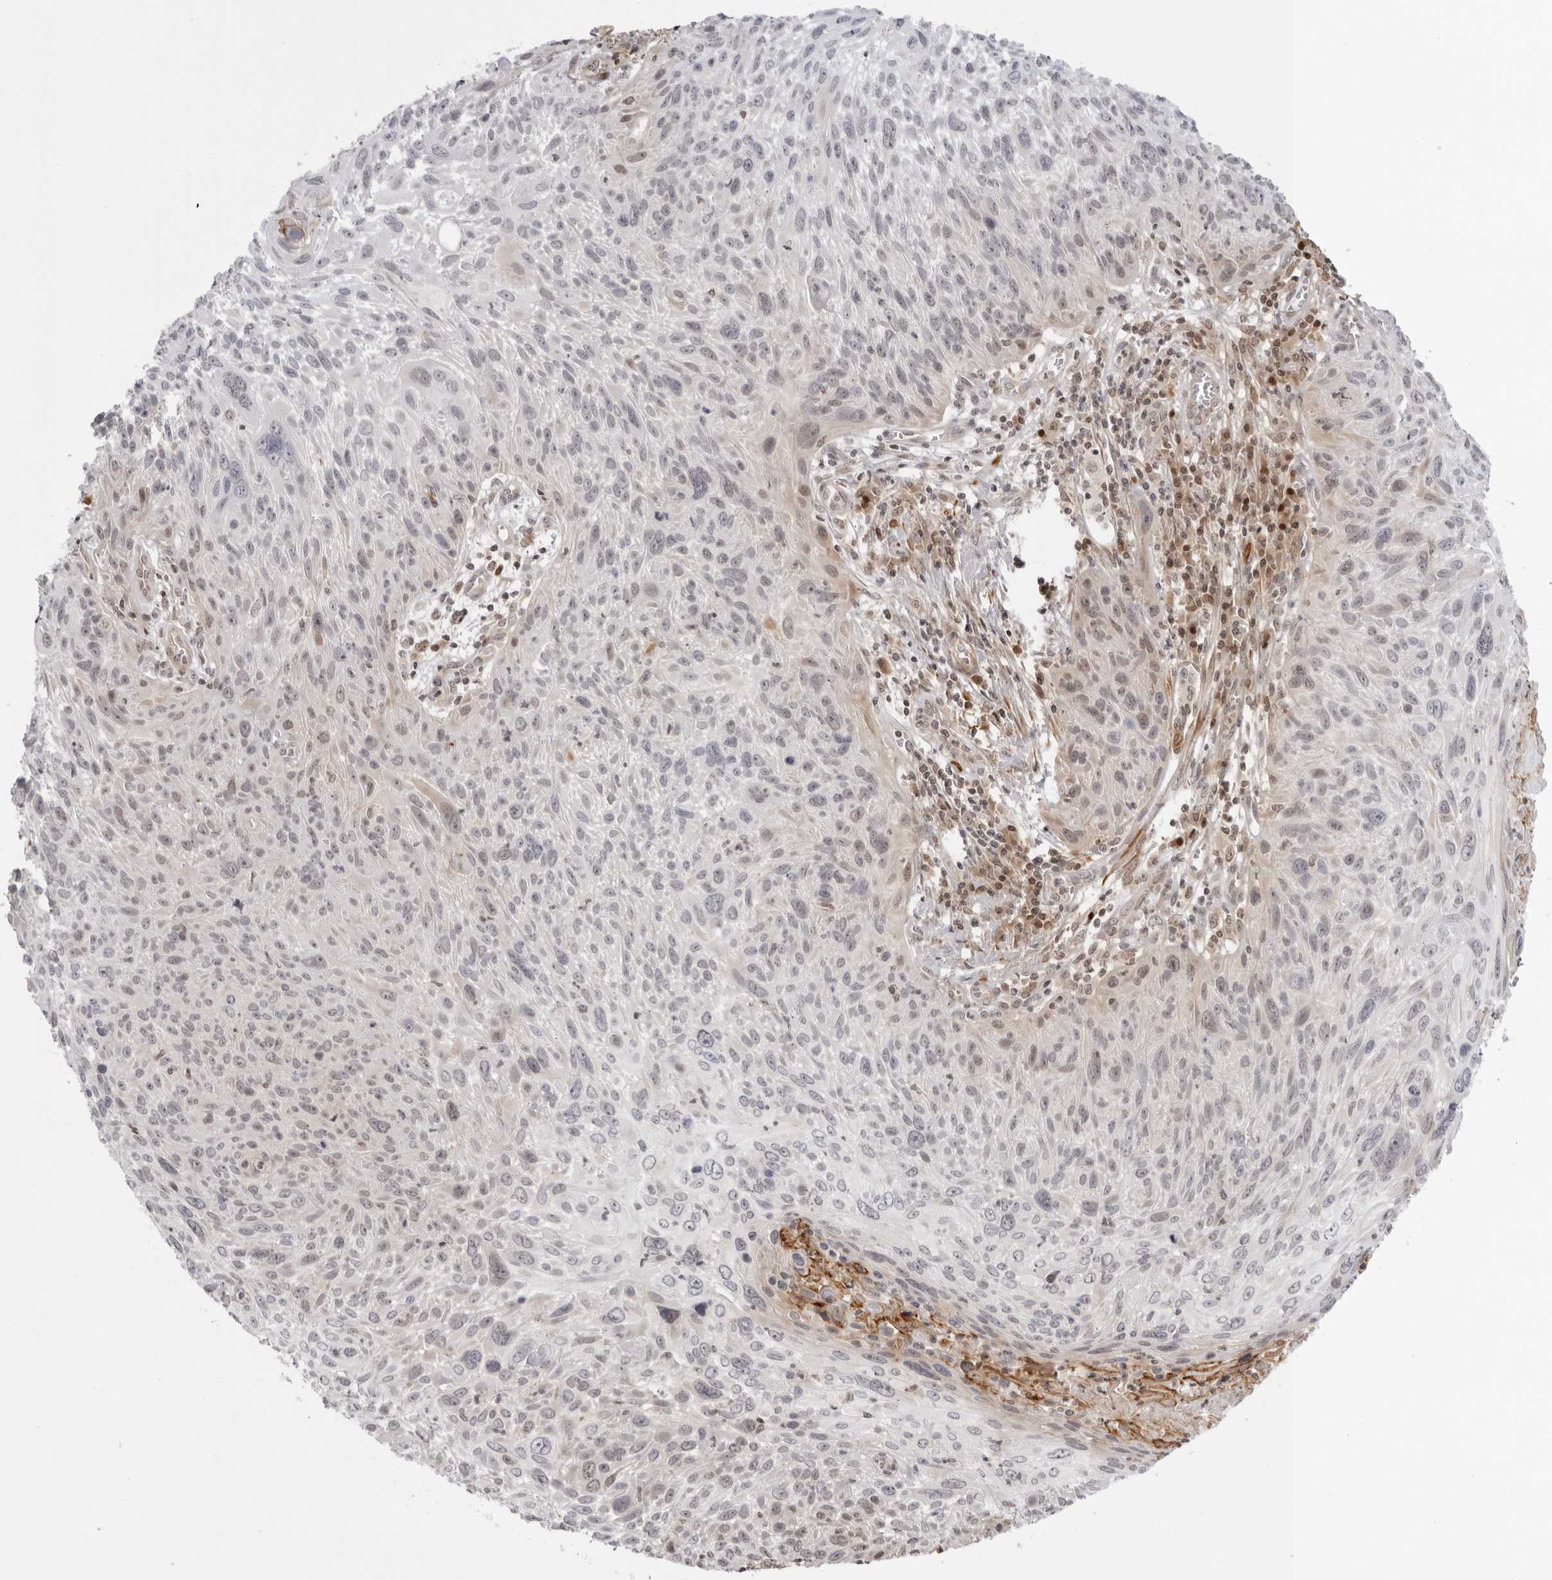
{"staining": {"intensity": "negative", "quantity": "none", "location": "none"}, "tissue": "cervical cancer", "cell_type": "Tumor cells", "image_type": "cancer", "snomed": [{"axis": "morphology", "description": "Squamous cell carcinoma, NOS"}, {"axis": "topography", "description": "Cervix"}], "caption": "Histopathology image shows no protein positivity in tumor cells of cervical squamous cell carcinoma tissue.", "gene": "RNF146", "patient": {"sex": "female", "age": 51}}